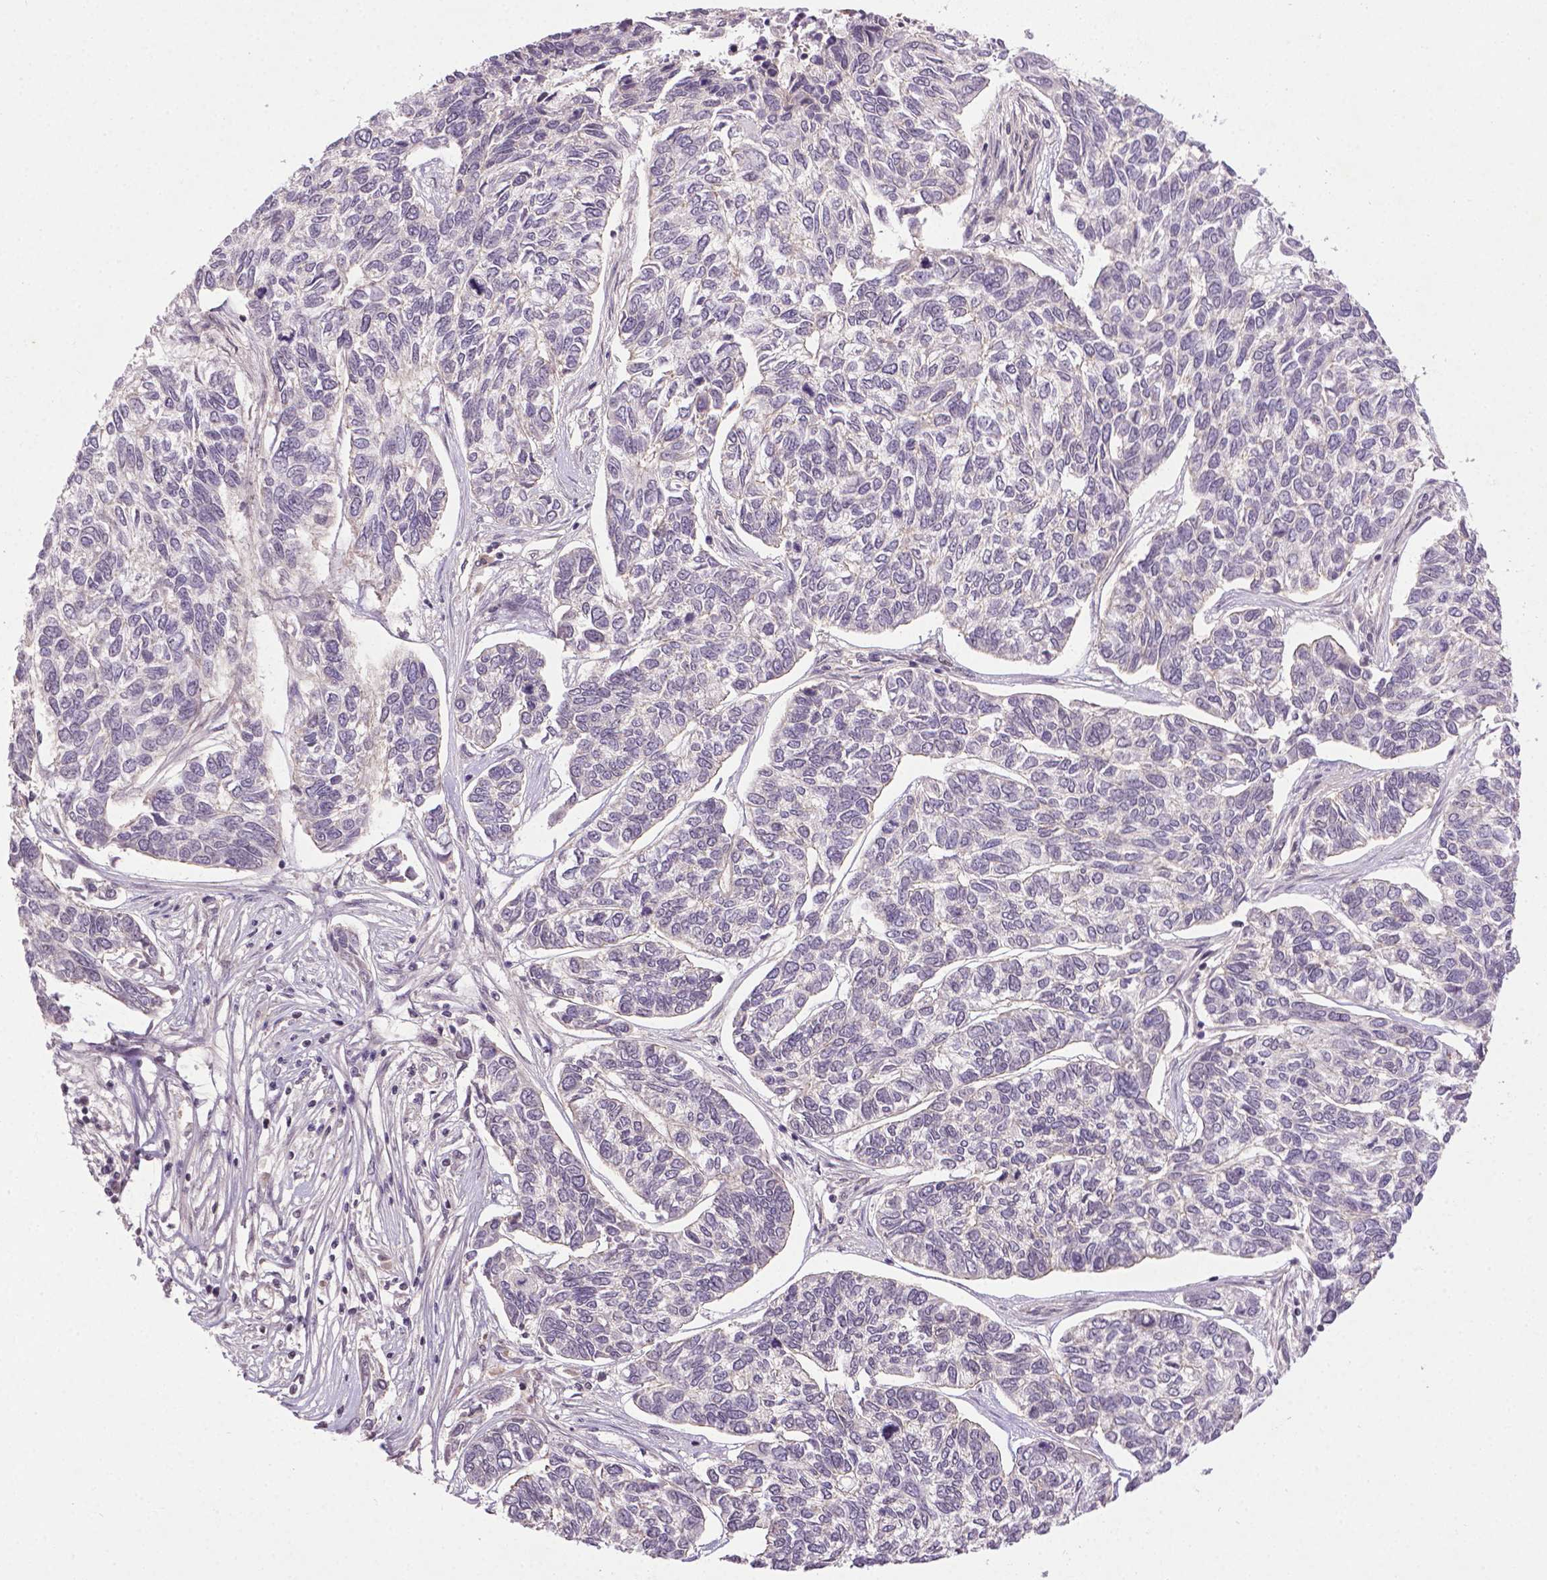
{"staining": {"intensity": "negative", "quantity": "none", "location": "none"}, "tissue": "skin cancer", "cell_type": "Tumor cells", "image_type": "cancer", "snomed": [{"axis": "morphology", "description": "Basal cell carcinoma"}, {"axis": "topography", "description": "Skin"}], "caption": "Immunohistochemistry (IHC) of skin basal cell carcinoma shows no expression in tumor cells.", "gene": "ANKRD54", "patient": {"sex": "female", "age": 65}}